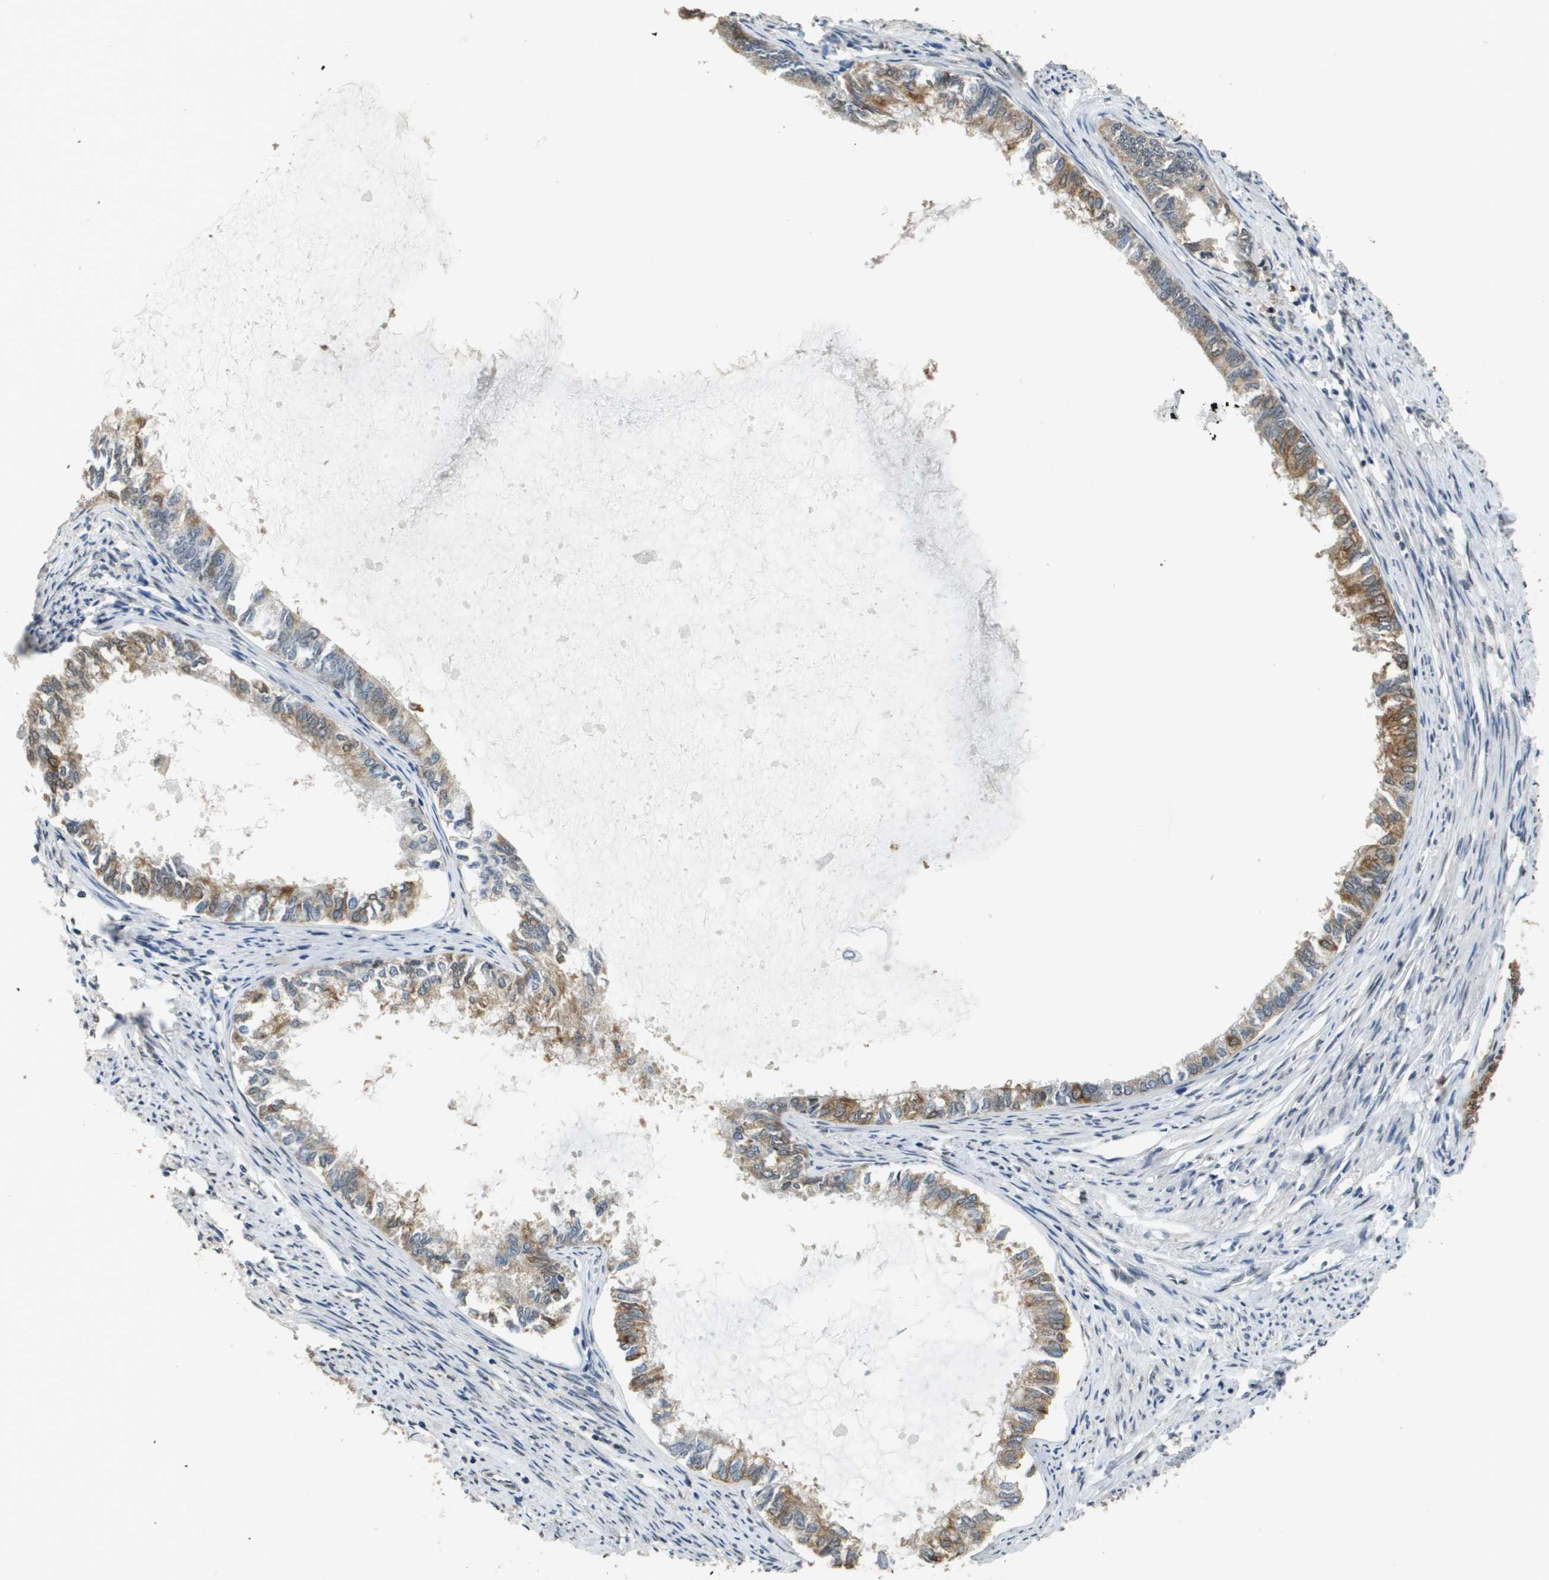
{"staining": {"intensity": "moderate", "quantity": ">75%", "location": "cytoplasmic/membranous"}, "tissue": "endometrial cancer", "cell_type": "Tumor cells", "image_type": "cancer", "snomed": [{"axis": "morphology", "description": "Adenocarcinoma, NOS"}, {"axis": "topography", "description": "Endometrium"}], "caption": "Immunohistochemistry photomicrograph of endometrial cancer stained for a protein (brown), which displays medium levels of moderate cytoplasmic/membranous expression in approximately >75% of tumor cells.", "gene": "FANCC", "patient": {"sex": "female", "age": 86}}